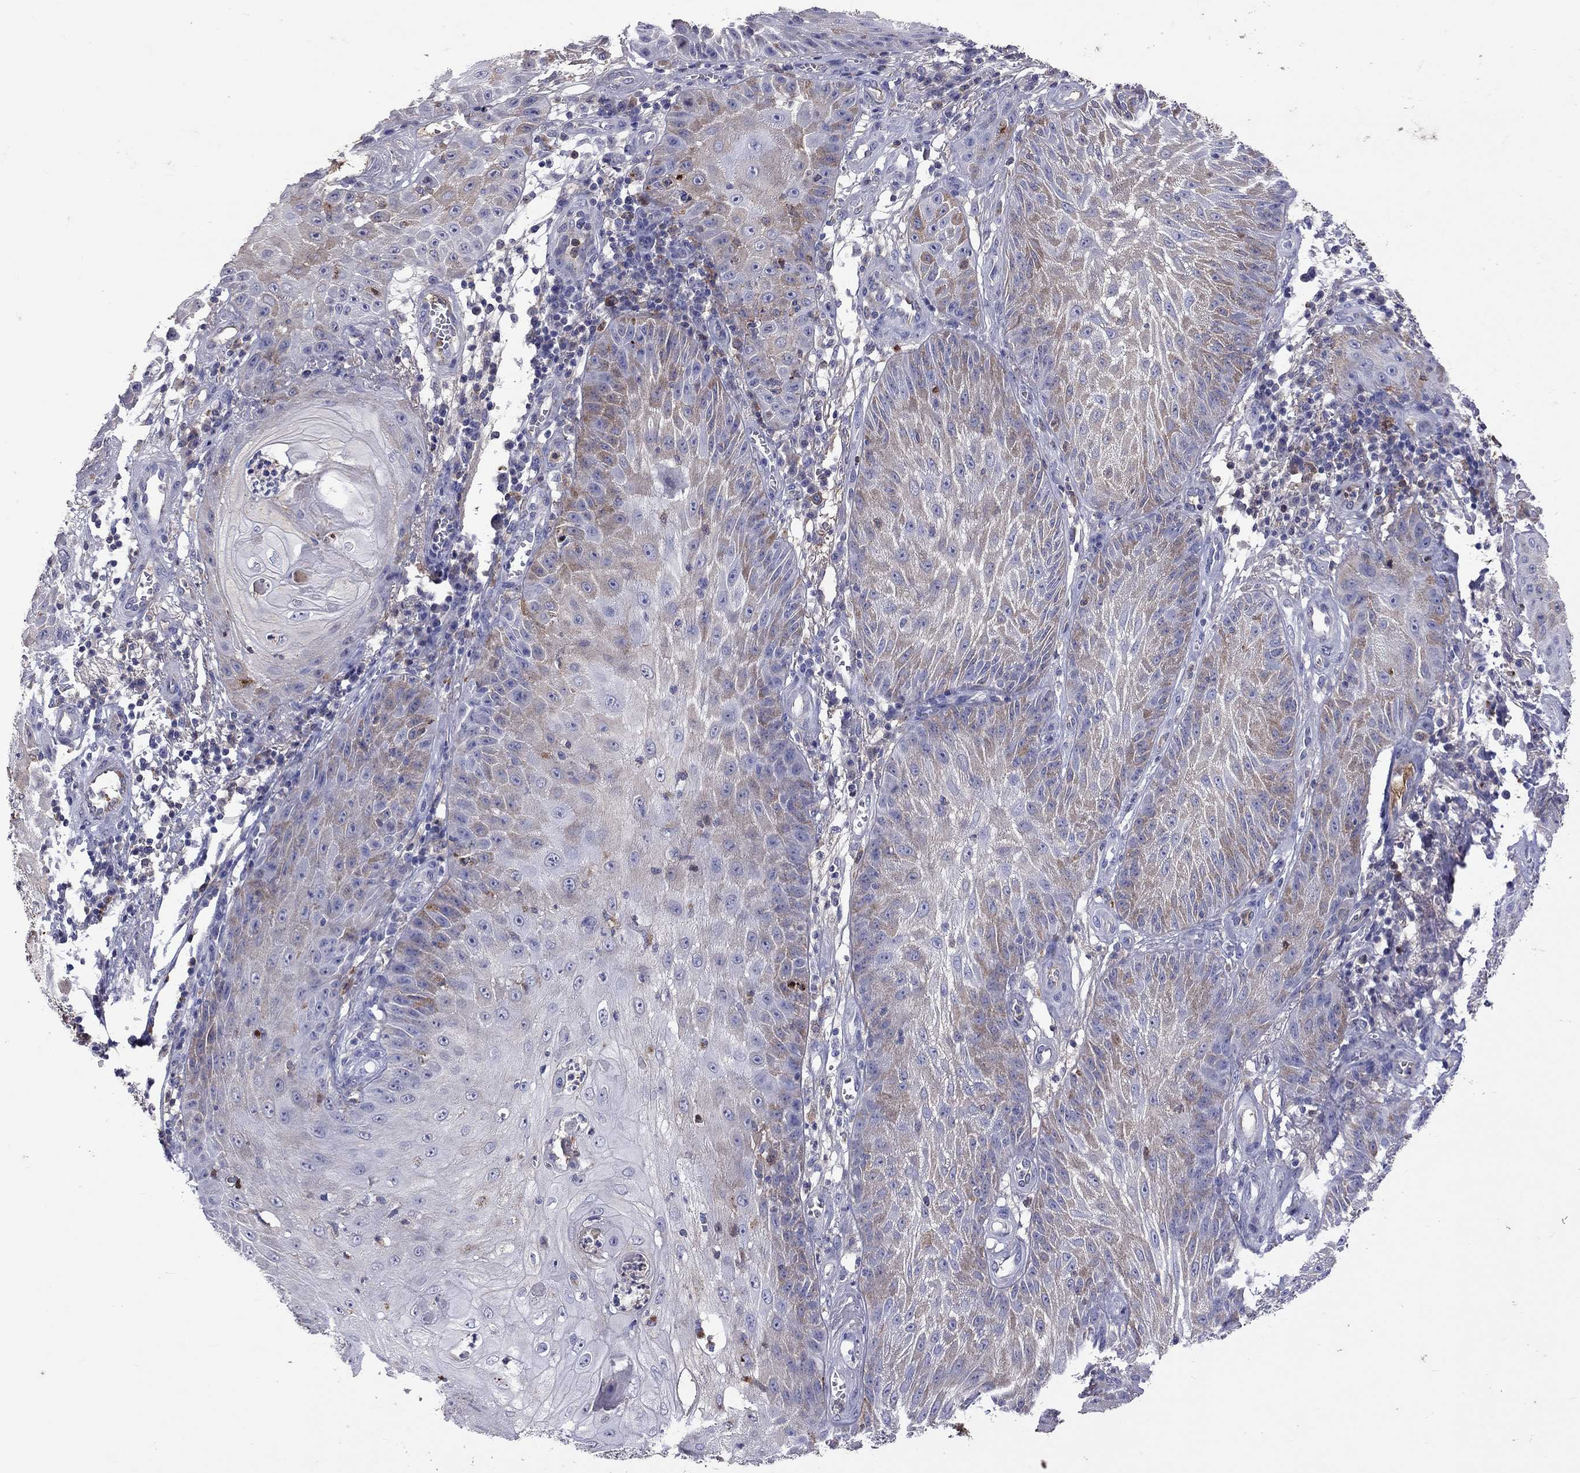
{"staining": {"intensity": "moderate", "quantity": "<25%", "location": "cytoplasmic/membranous"}, "tissue": "skin cancer", "cell_type": "Tumor cells", "image_type": "cancer", "snomed": [{"axis": "morphology", "description": "Squamous cell carcinoma, NOS"}, {"axis": "topography", "description": "Skin"}], "caption": "Immunohistochemical staining of human squamous cell carcinoma (skin) reveals low levels of moderate cytoplasmic/membranous protein expression in about <25% of tumor cells. The protein of interest is shown in brown color, while the nuclei are stained blue.", "gene": "SERPINA3", "patient": {"sex": "male", "age": 70}}